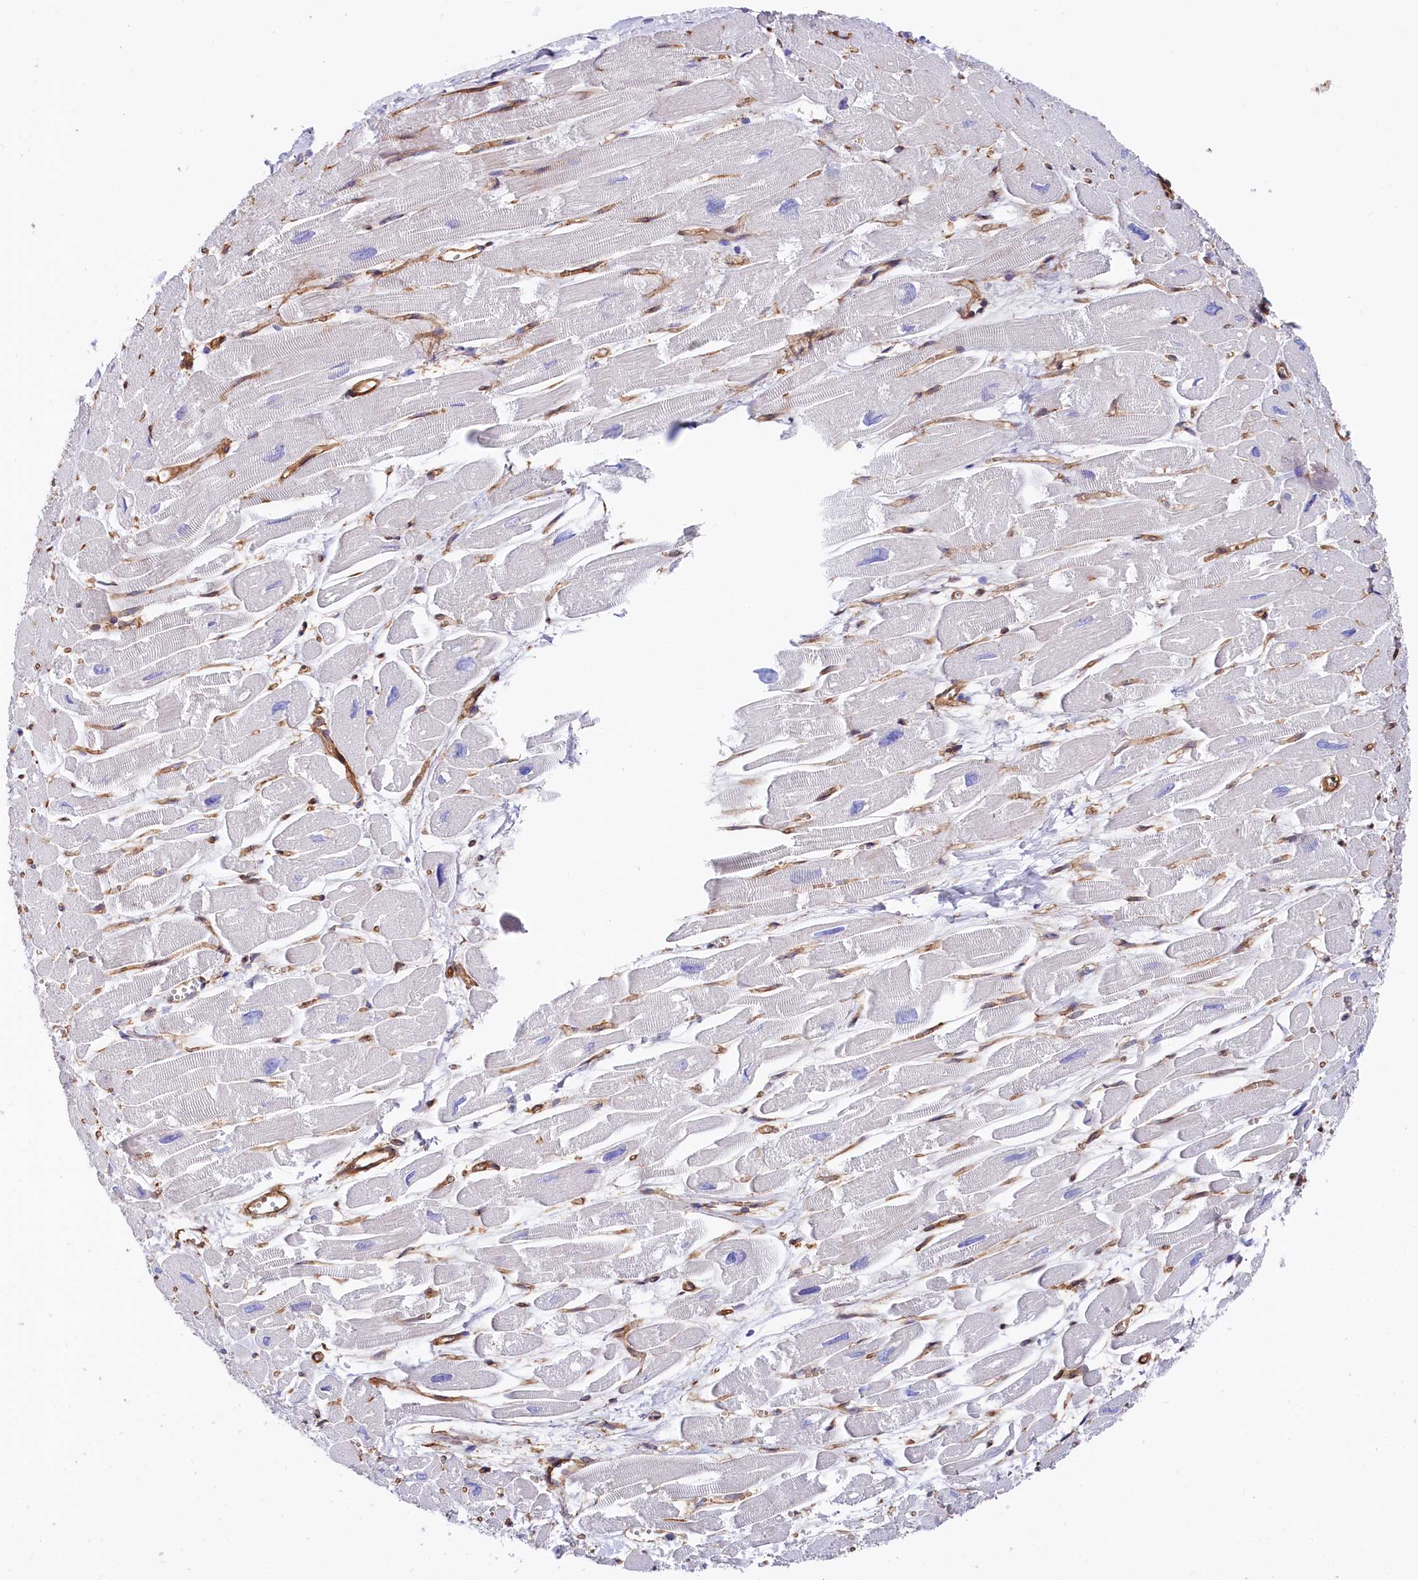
{"staining": {"intensity": "negative", "quantity": "none", "location": "none"}, "tissue": "heart muscle", "cell_type": "Cardiomyocytes", "image_type": "normal", "snomed": [{"axis": "morphology", "description": "Normal tissue, NOS"}, {"axis": "topography", "description": "Heart"}], "caption": "Immunohistochemistry histopathology image of unremarkable heart muscle stained for a protein (brown), which displays no staining in cardiomyocytes.", "gene": "TNKS1BP1", "patient": {"sex": "male", "age": 54}}